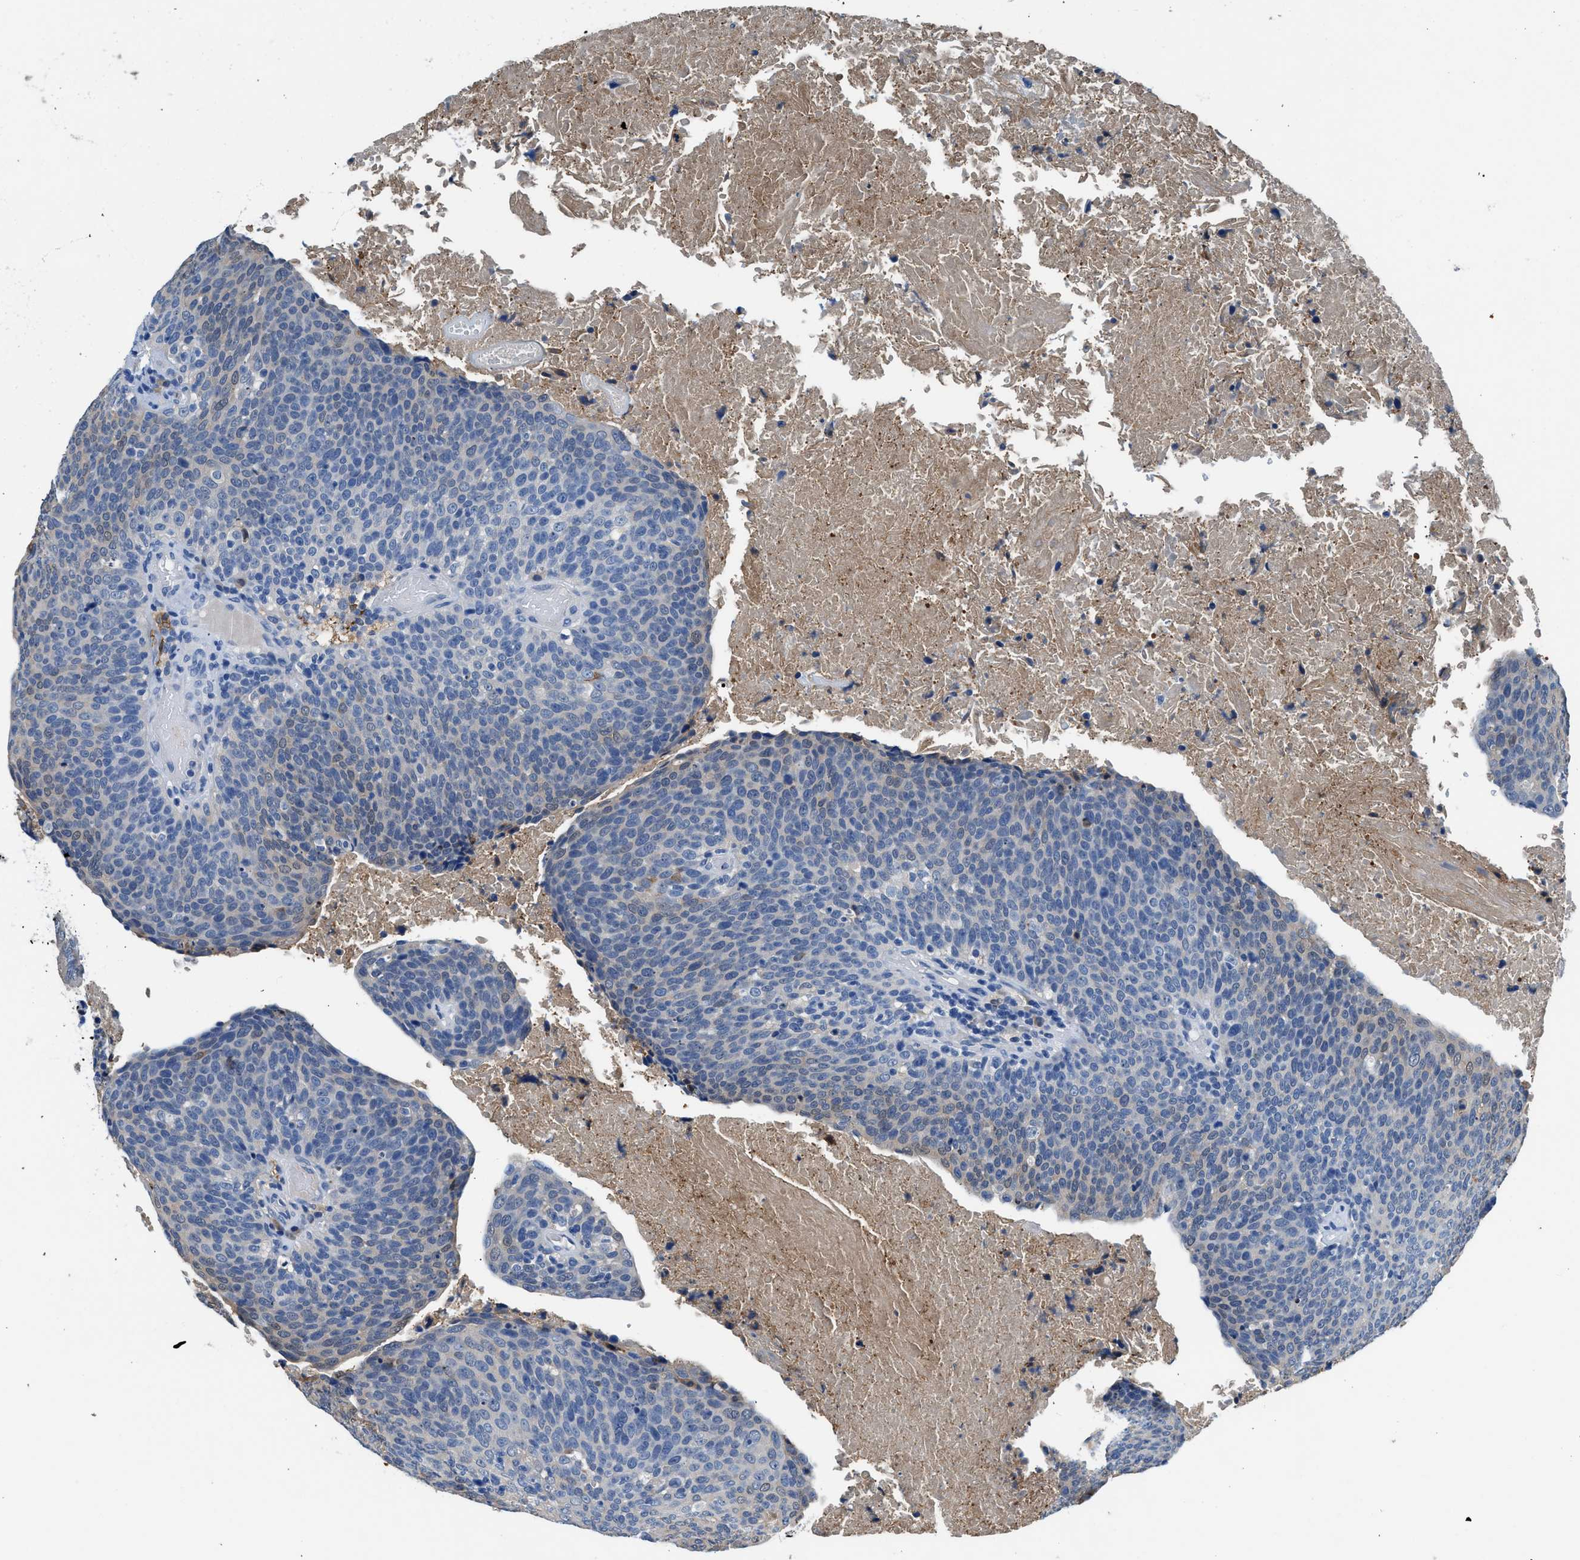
{"staining": {"intensity": "negative", "quantity": "none", "location": "none"}, "tissue": "head and neck cancer", "cell_type": "Tumor cells", "image_type": "cancer", "snomed": [{"axis": "morphology", "description": "Squamous cell carcinoma, NOS"}, {"axis": "morphology", "description": "Squamous cell carcinoma, metastatic, NOS"}, {"axis": "topography", "description": "Lymph node"}, {"axis": "topography", "description": "Head-Neck"}], "caption": "High power microscopy histopathology image of an immunohistochemistry histopathology image of head and neck squamous cell carcinoma, revealing no significant staining in tumor cells.", "gene": "FADS6", "patient": {"sex": "male", "age": 62}}